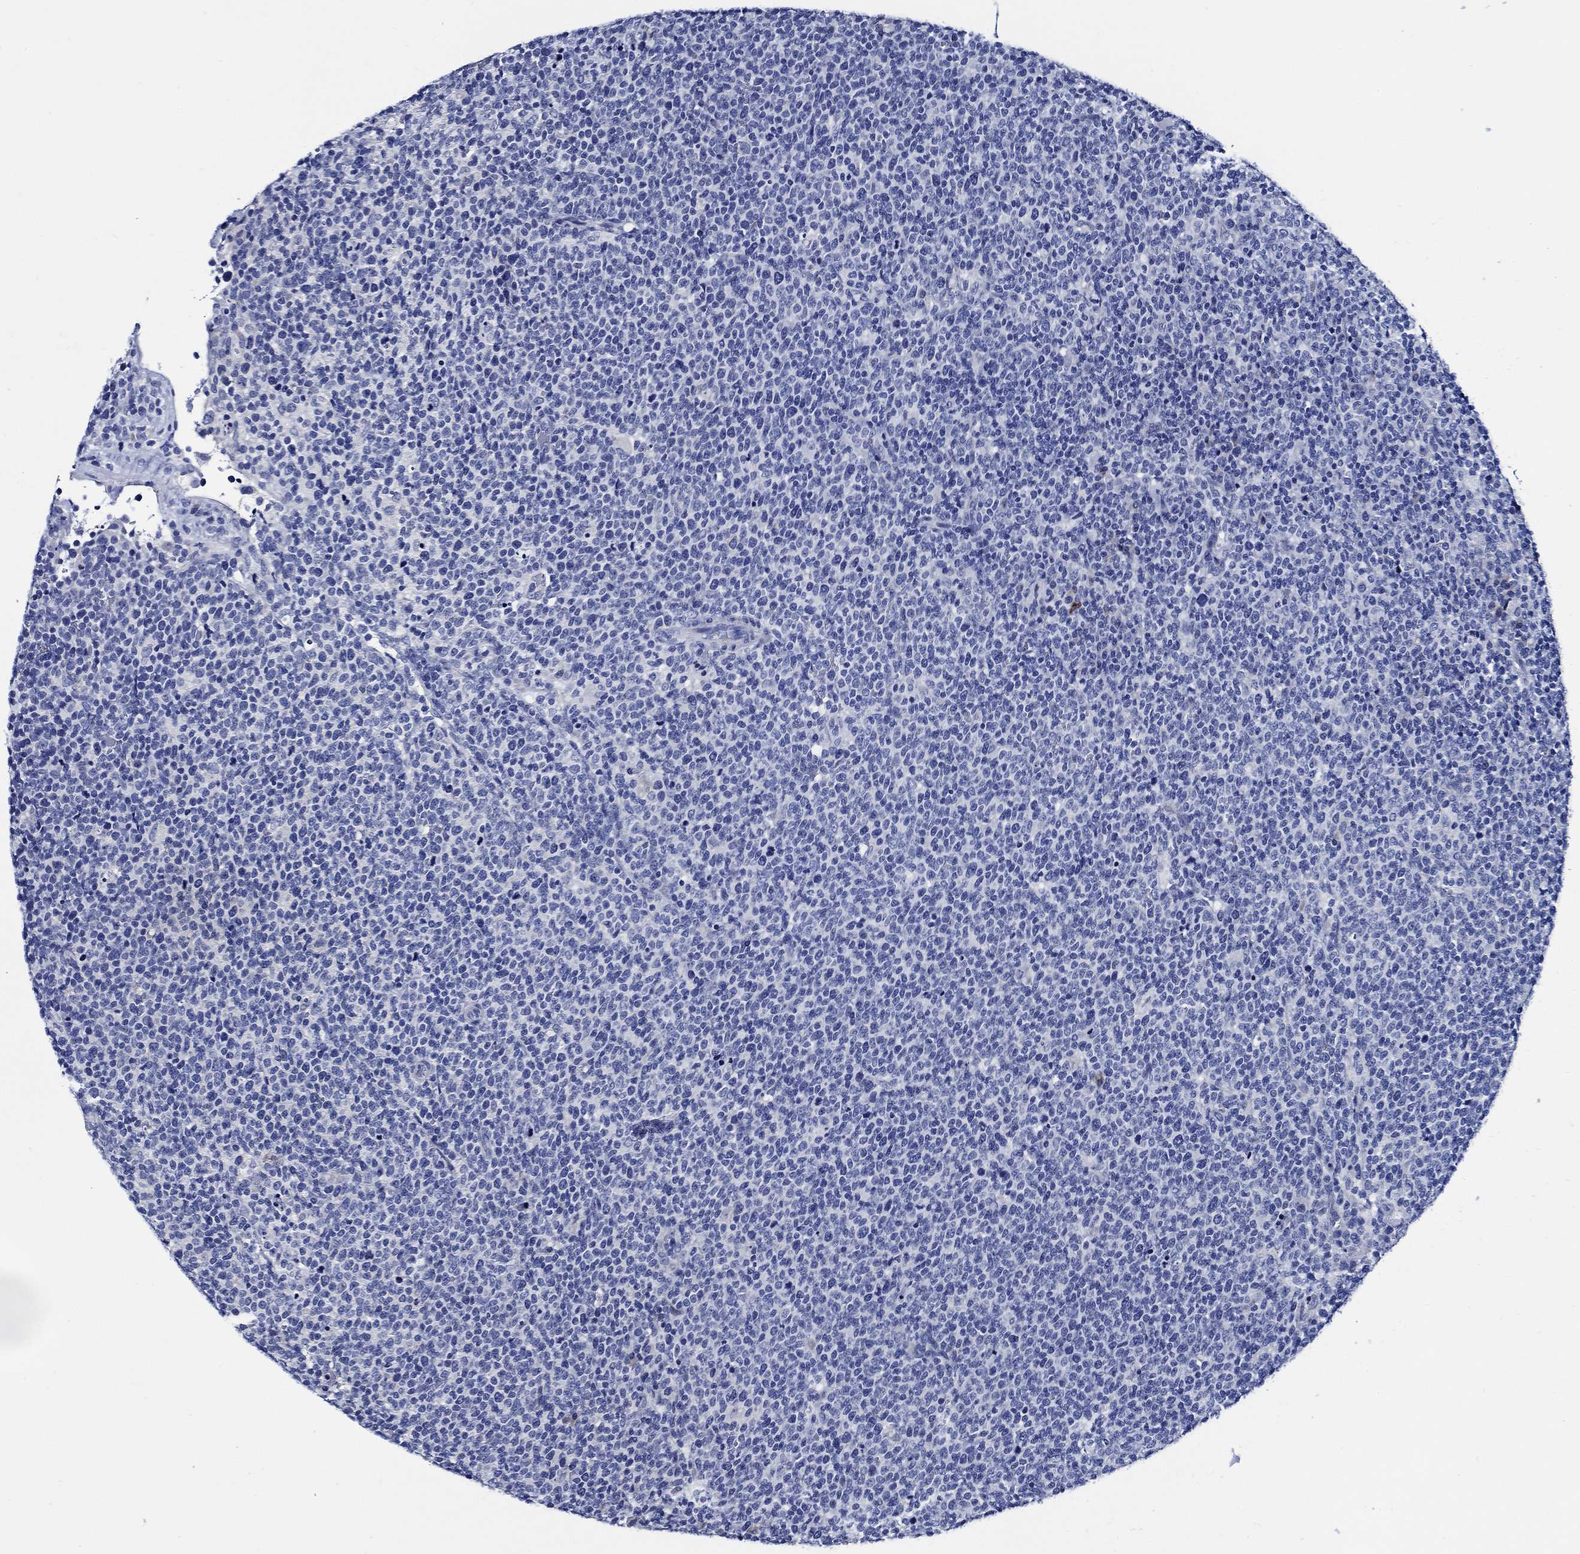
{"staining": {"intensity": "negative", "quantity": "none", "location": "none"}, "tissue": "lymphoma", "cell_type": "Tumor cells", "image_type": "cancer", "snomed": [{"axis": "morphology", "description": "Malignant lymphoma, non-Hodgkin's type, High grade"}, {"axis": "topography", "description": "Lymph node"}], "caption": "Lymphoma was stained to show a protein in brown. There is no significant expression in tumor cells.", "gene": "WDR62", "patient": {"sex": "male", "age": 61}}